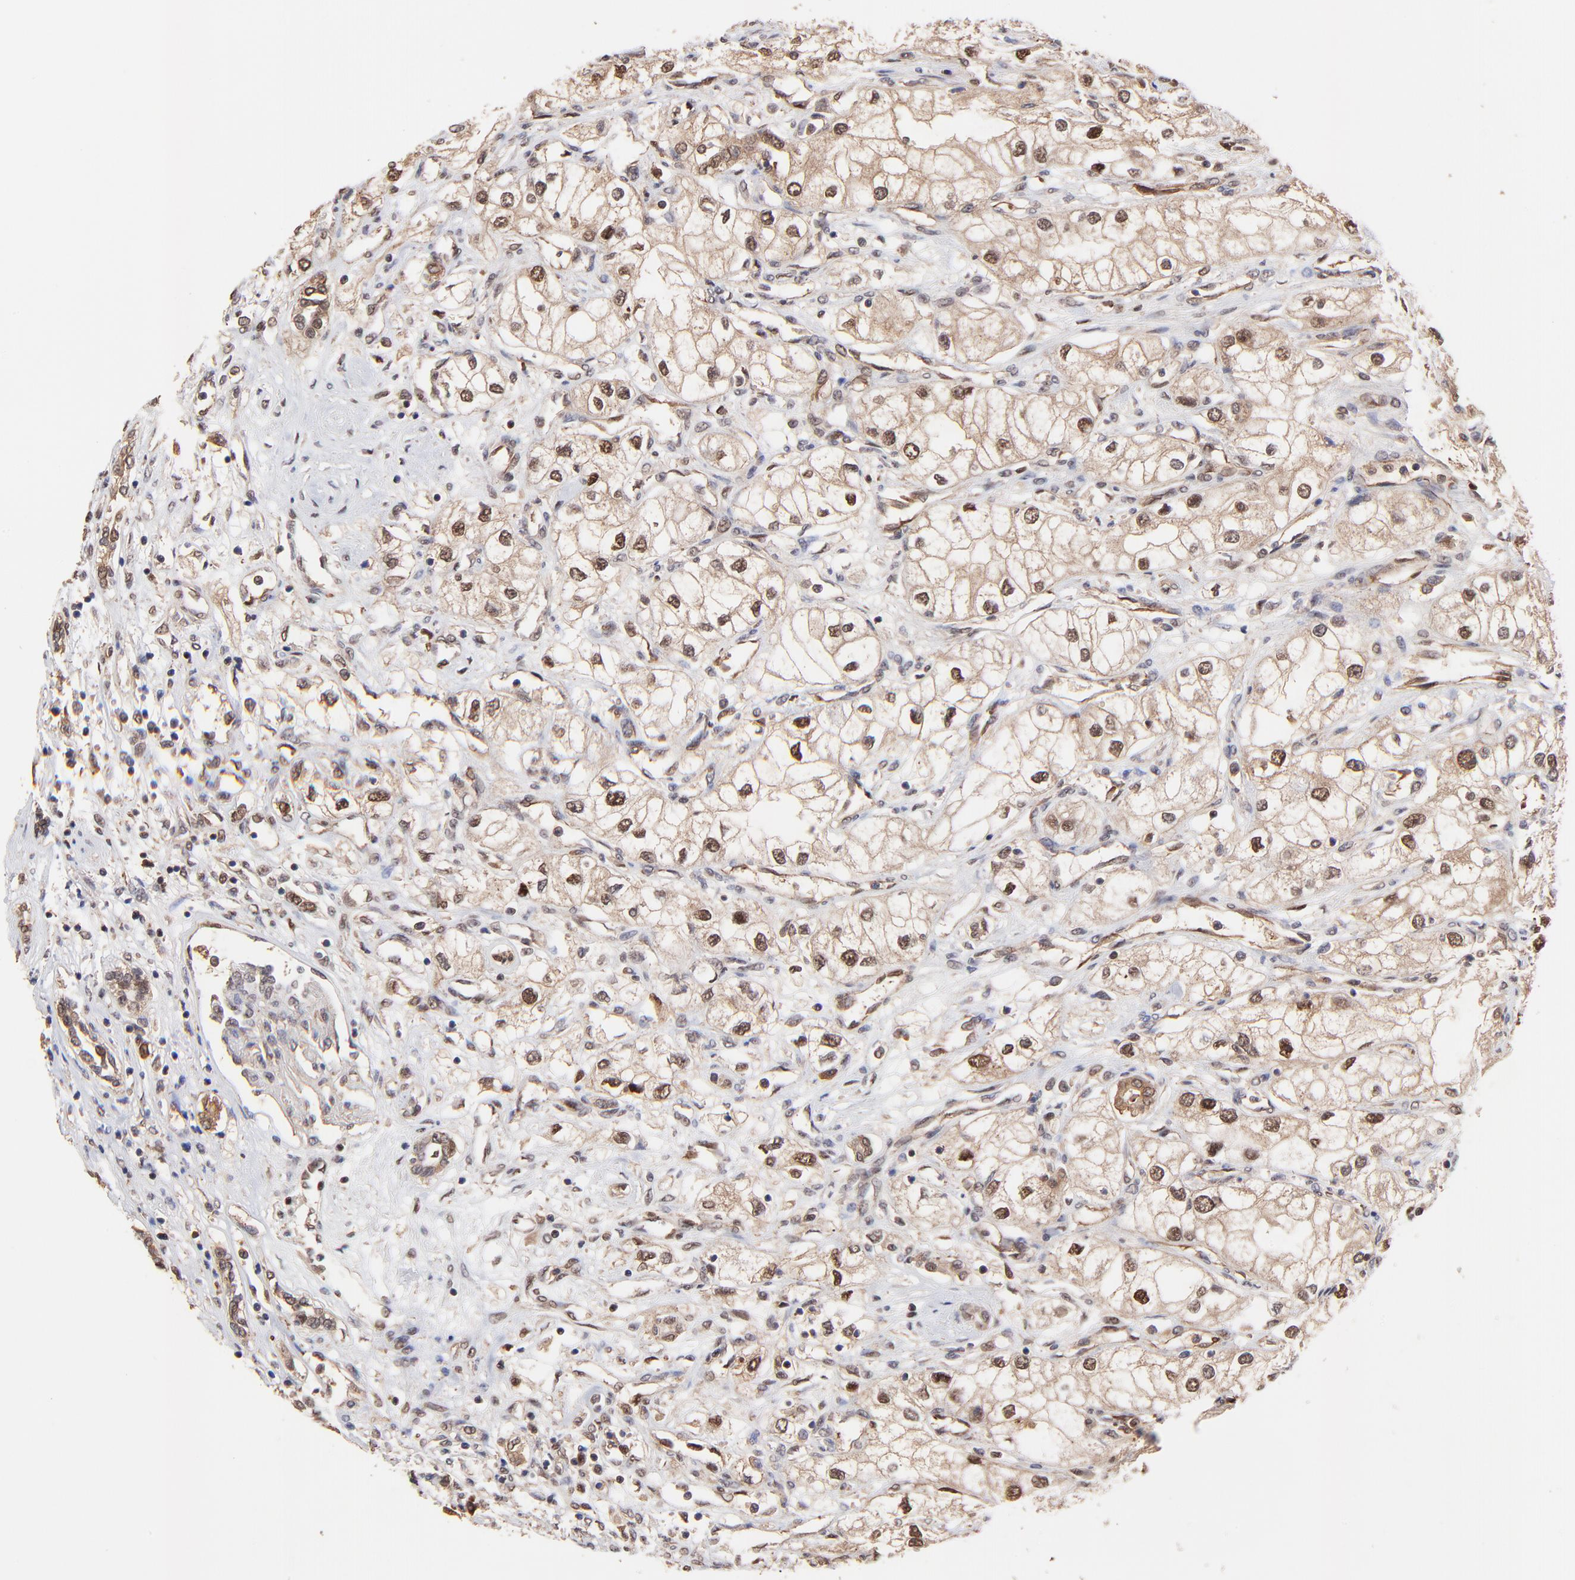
{"staining": {"intensity": "strong", "quantity": ">75%", "location": "cytoplasmic/membranous,nuclear"}, "tissue": "renal cancer", "cell_type": "Tumor cells", "image_type": "cancer", "snomed": [{"axis": "morphology", "description": "Adenocarcinoma, NOS"}, {"axis": "topography", "description": "Kidney"}], "caption": "A high-resolution micrograph shows immunohistochemistry (IHC) staining of renal cancer (adenocarcinoma), which shows strong cytoplasmic/membranous and nuclear positivity in about >75% of tumor cells.", "gene": "PSMA6", "patient": {"sex": "male", "age": 57}}